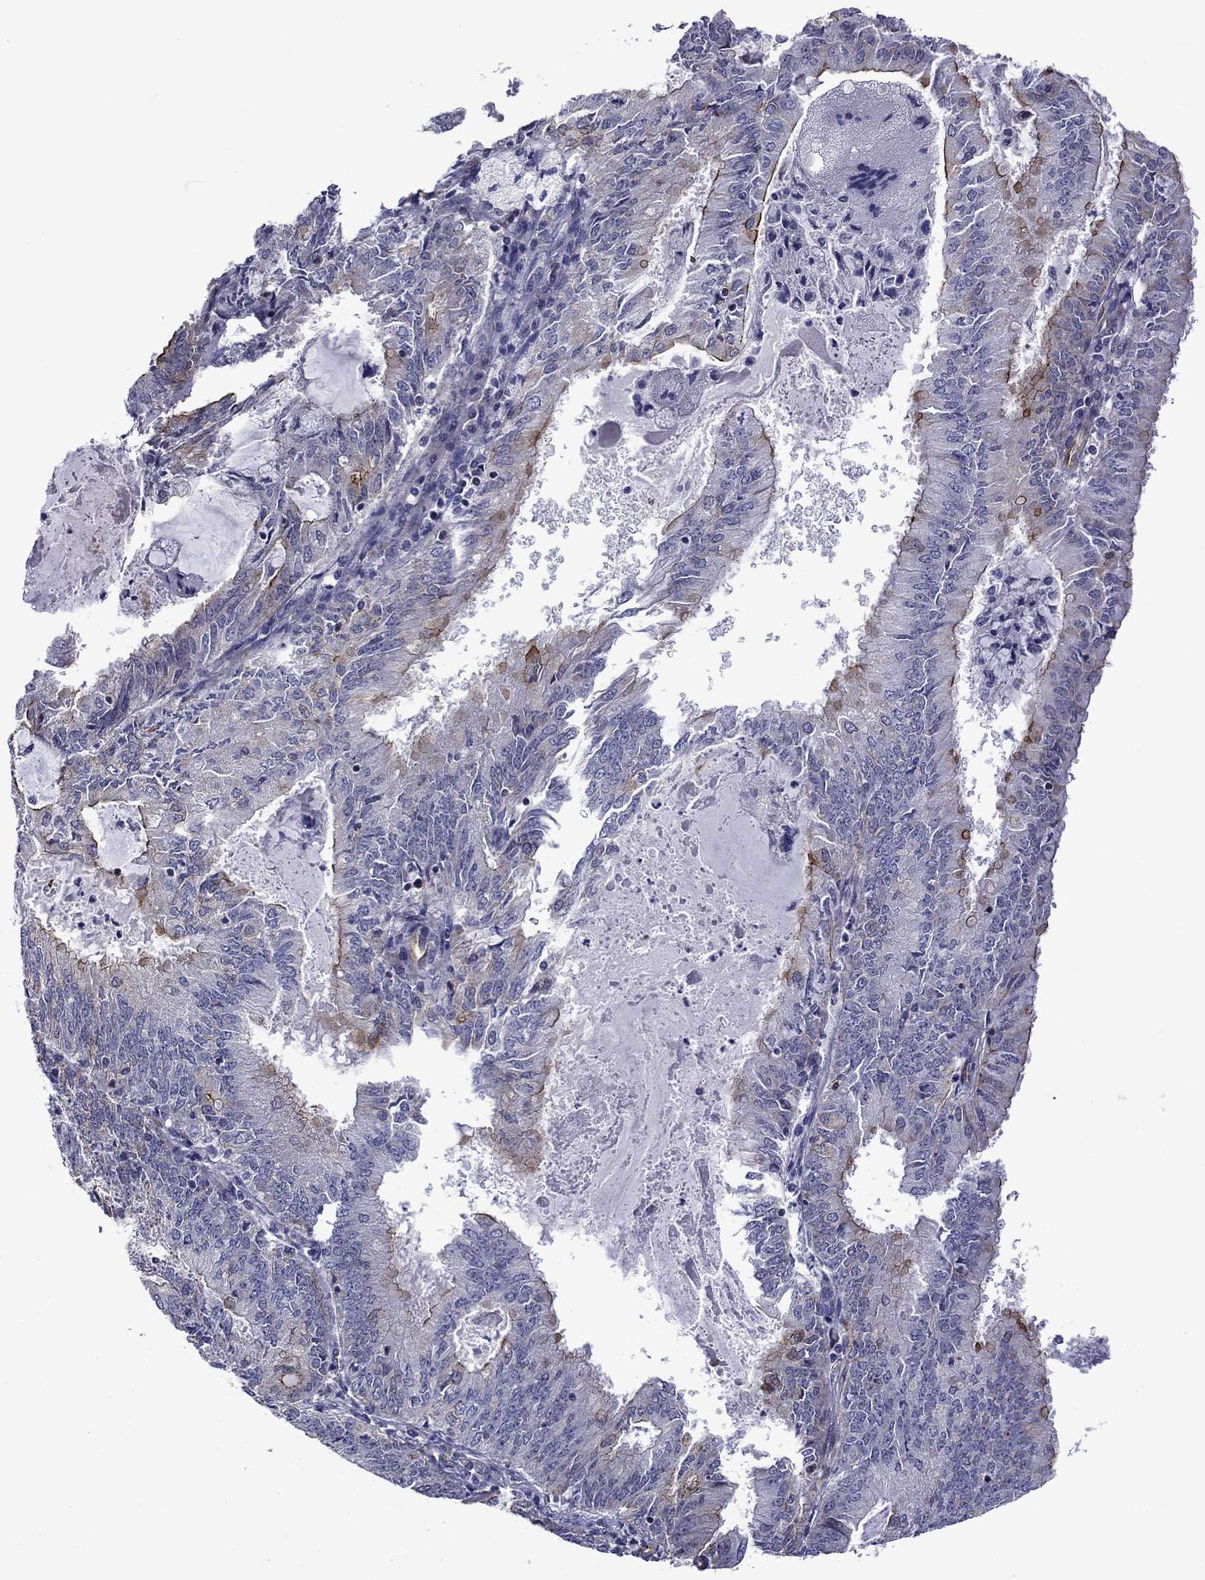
{"staining": {"intensity": "strong", "quantity": "<25%", "location": "cytoplasmic/membranous"}, "tissue": "endometrial cancer", "cell_type": "Tumor cells", "image_type": "cancer", "snomed": [{"axis": "morphology", "description": "Adenocarcinoma, NOS"}, {"axis": "topography", "description": "Endometrium"}], "caption": "Protein staining of adenocarcinoma (endometrial) tissue reveals strong cytoplasmic/membranous positivity in approximately <25% of tumor cells. (DAB IHC with brightfield microscopy, high magnification).", "gene": "LMO7", "patient": {"sex": "female", "age": 57}}